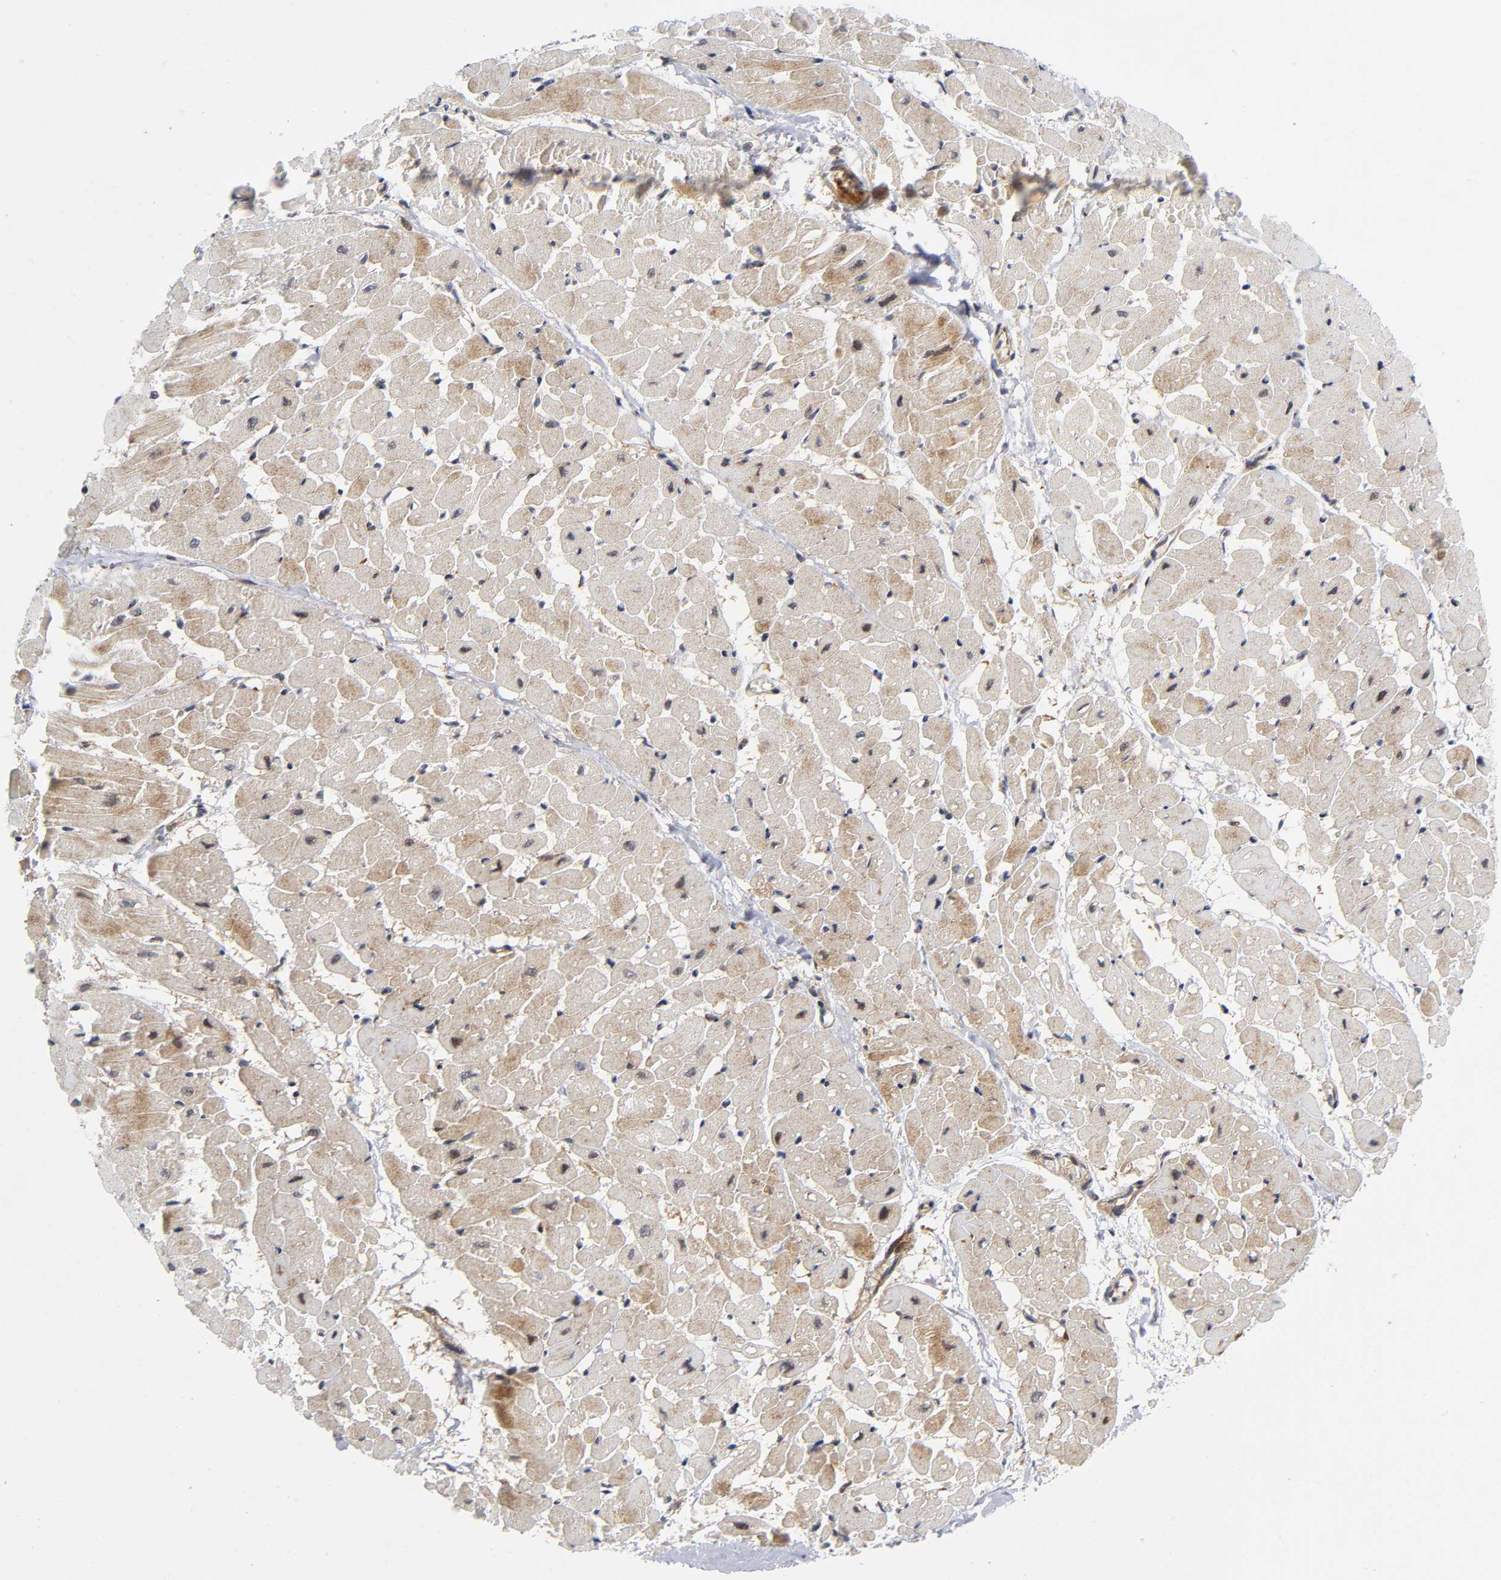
{"staining": {"intensity": "weak", "quantity": ">75%", "location": "cytoplasmic/membranous"}, "tissue": "heart muscle", "cell_type": "Cardiomyocytes", "image_type": "normal", "snomed": [{"axis": "morphology", "description": "Normal tissue, NOS"}, {"axis": "topography", "description": "Heart"}], "caption": "High-power microscopy captured an IHC image of benign heart muscle, revealing weak cytoplasmic/membranous staining in about >75% of cardiomyocytes.", "gene": "EIF5", "patient": {"sex": "male", "age": 45}}